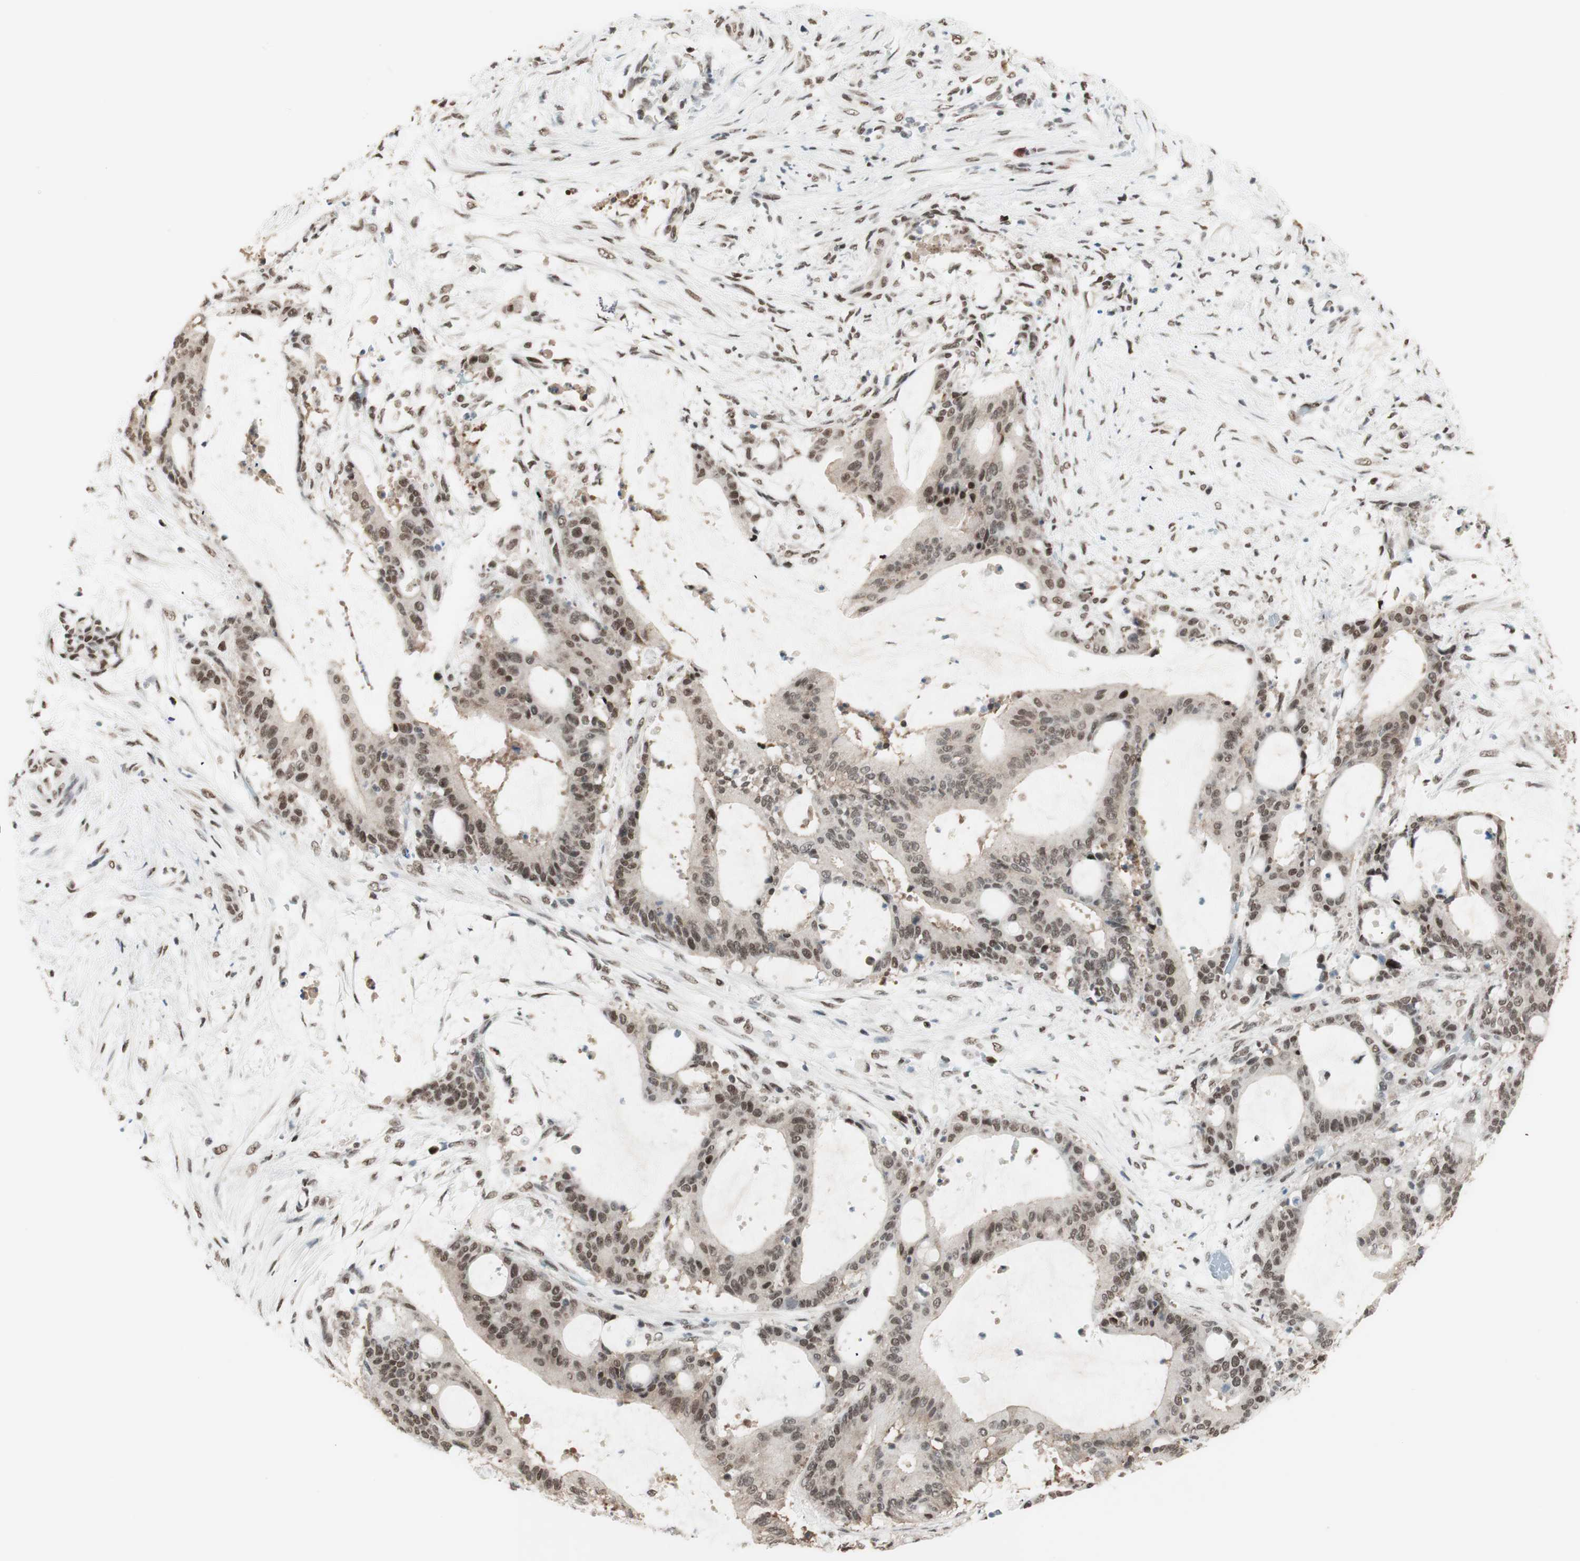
{"staining": {"intensity": "moderate", "quantity": "25%-75%", "location": "nuclear"}, "tissue": "liver cancer", "cell_type": "Tumor cells", "image_type": "cancer", "snomed": [{"axis": "morphology", "description": "Cholangiocarcinoma"}, {"axis": "topography", "description": "Liver"}], "caption": "Liver cancer (cholangiocarcinoma) tissue shows moderate nuclear expression in approximately 25%-75% of tumor cells, visualized by immunohistochemistry.", "gene": "SMARCE1", "patient": {"sex": "female", "age": 73}}